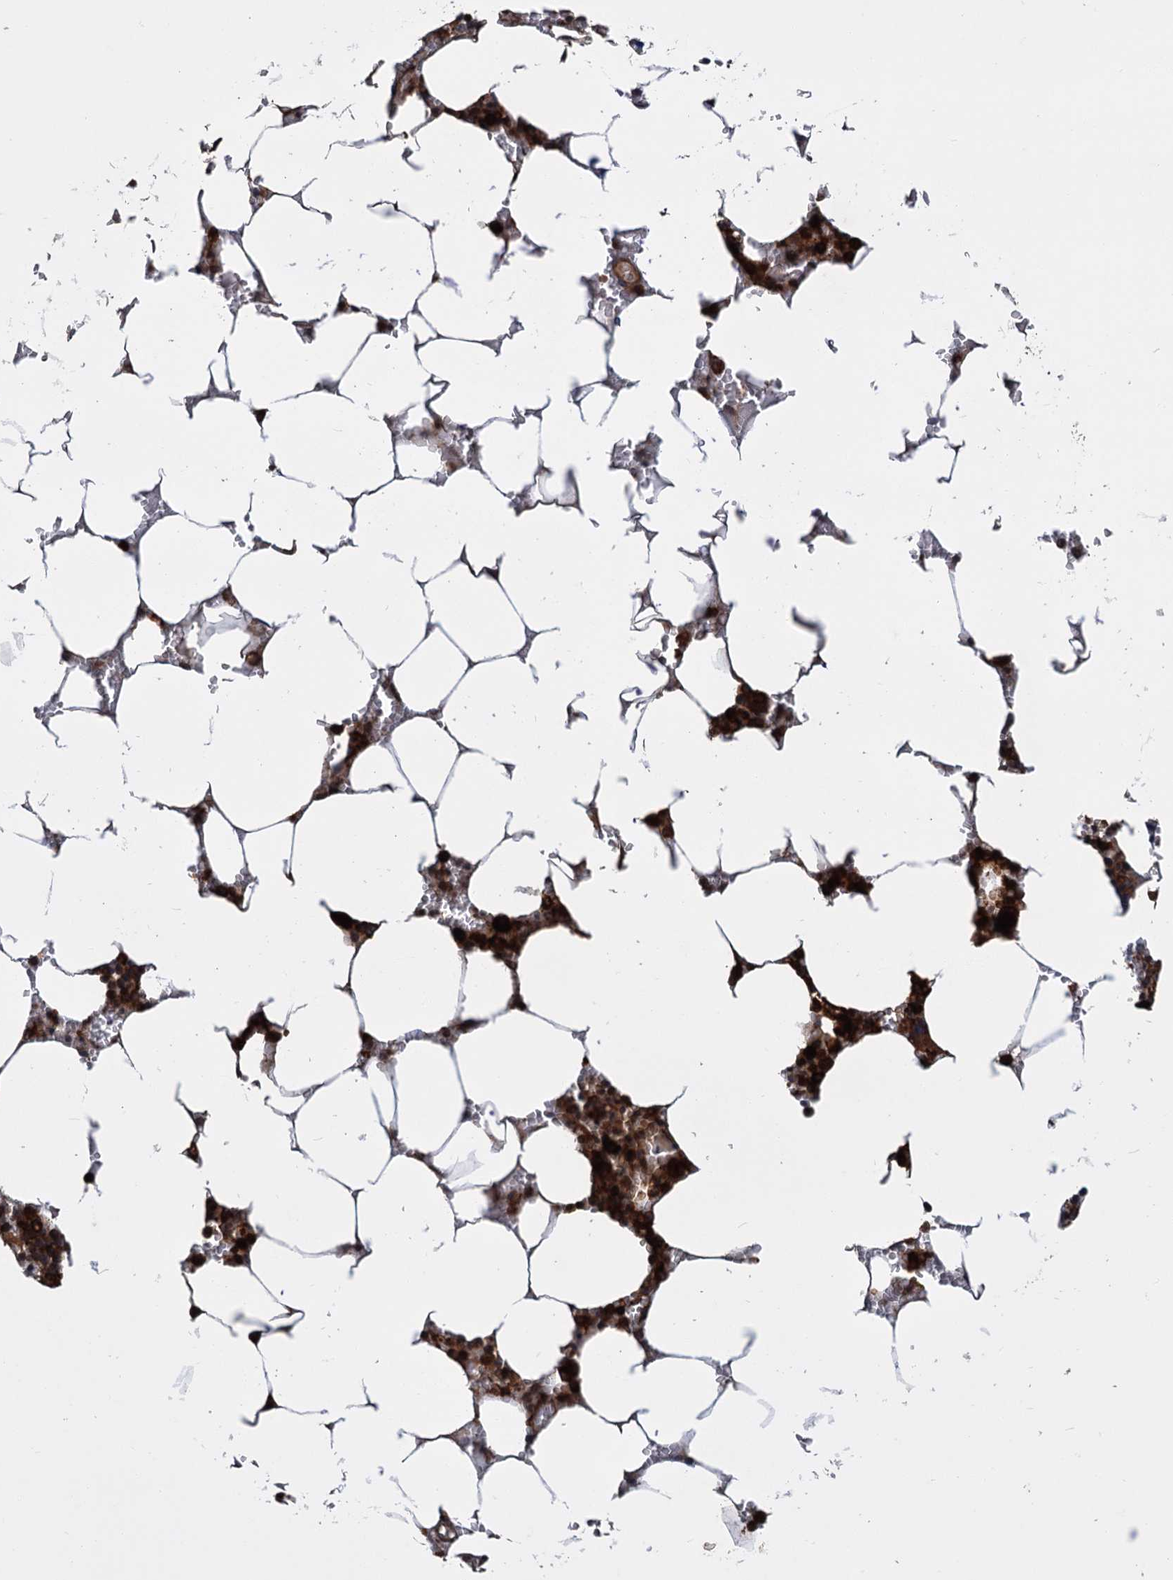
{"staining": {"intensity": "strong", "quantity": "25%-75%", "location": "cytoplasmic/membranous,nuclear"}, "tissue": "bone marrow", "cell_type": "Hematopoietic cells", "image_type": "normal", "snomed": [{"axis": "morphology", "description": "Normal tissue, NOS"}, {"axis": "topography", "description": "Bone marrow"}], "caption": "Immunohistochemical staining of benign human bone marrow shows 25%-75% levels of strong cytoplasmic/membranous,nuclear protein positivity in approximately 25%-75% of hematopoietic cells.", "gene": "KANSL2", "patient": {"sex": "male", "age": 70}}